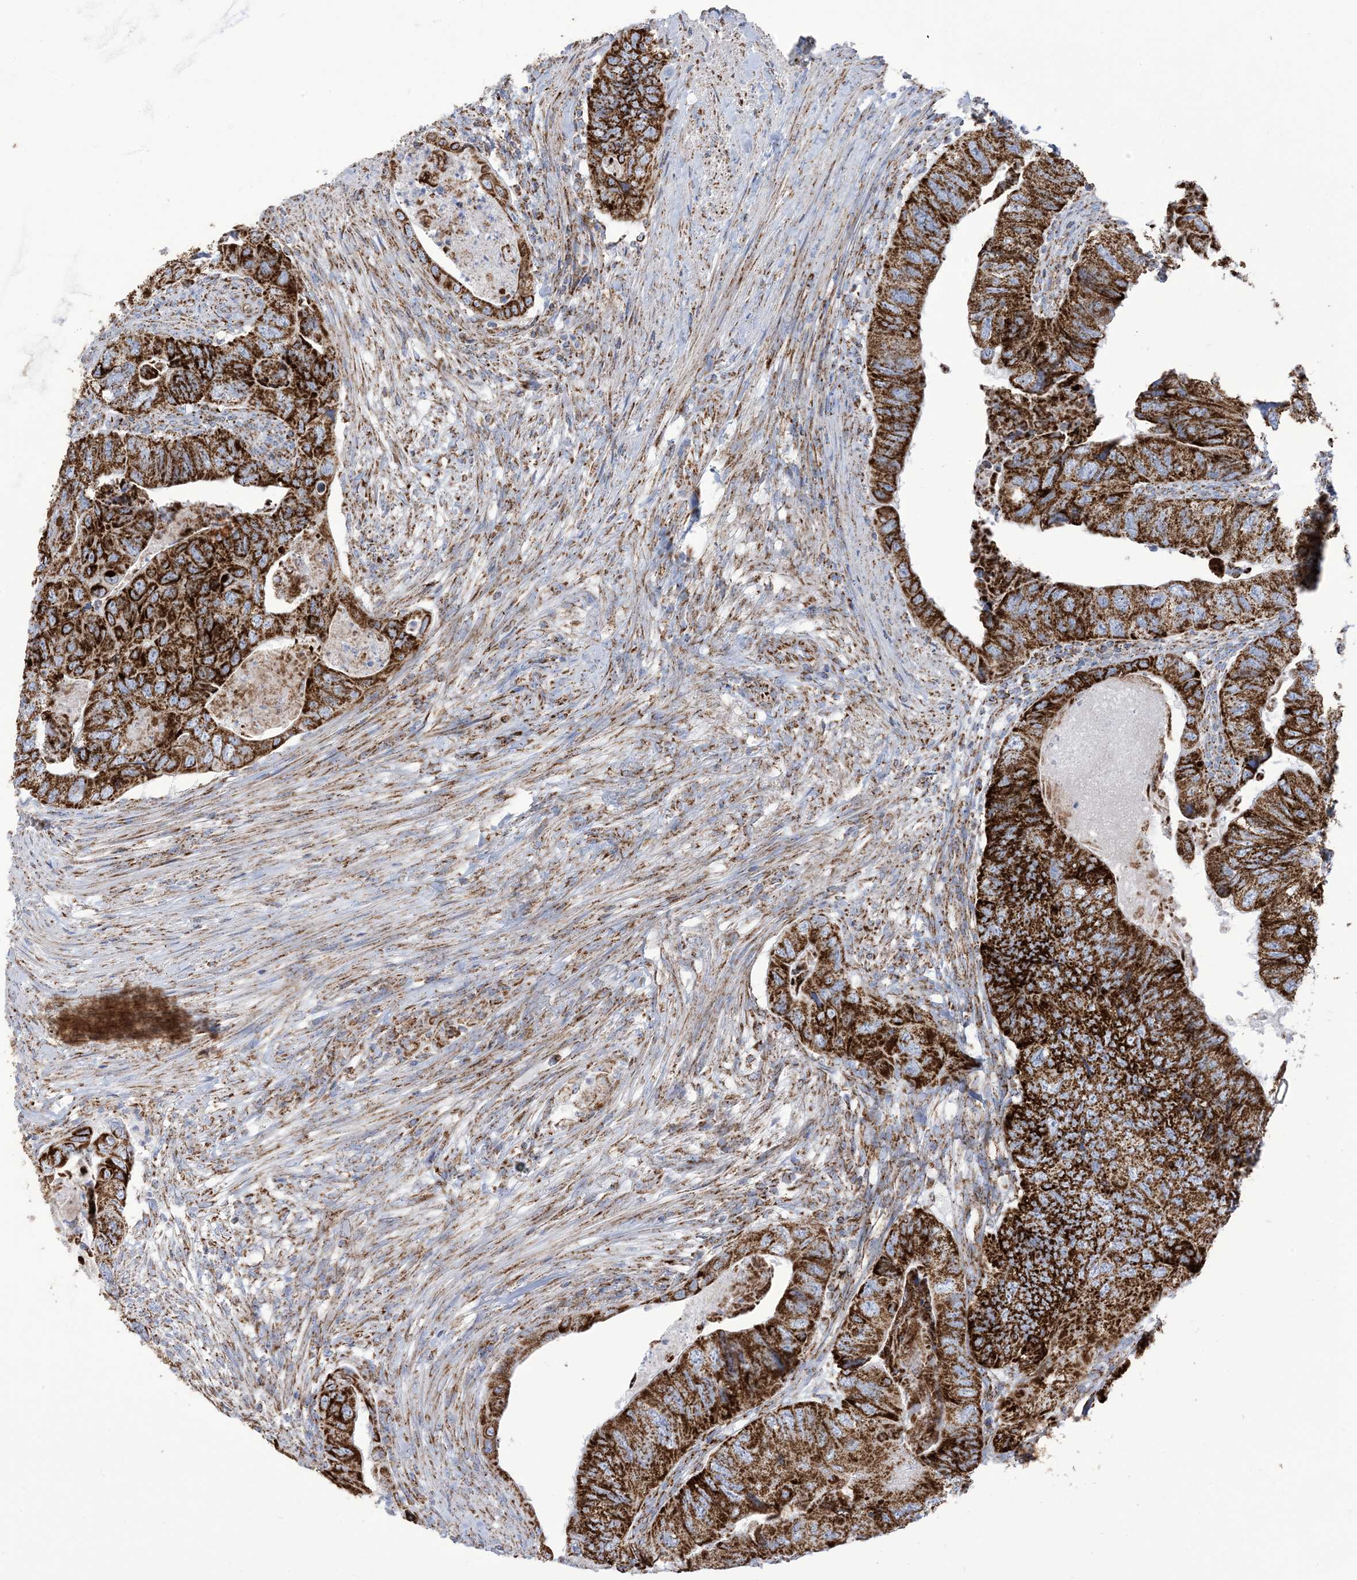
{"staining": {"intensity": "strong", "quantity": ">75%", "location": "cytoplasmic/membranous"}, "tissue": "colorectal cancer", "cell_type": "Tumor cells", "image_type": "cancer", "snomed": [{"axis": "morphology", "description": "Adenocarcinoma, NOS"}, {"axis": "topography", "description": "Rectum"}], "caption": "Tumor cells exhibit strong cytoplasmic/membranous positivity in approximately >75% of cells in colorectal adenocarcinoma.", "gene": "SAMM50", "patient": {"sex": "male", "age": 63}}